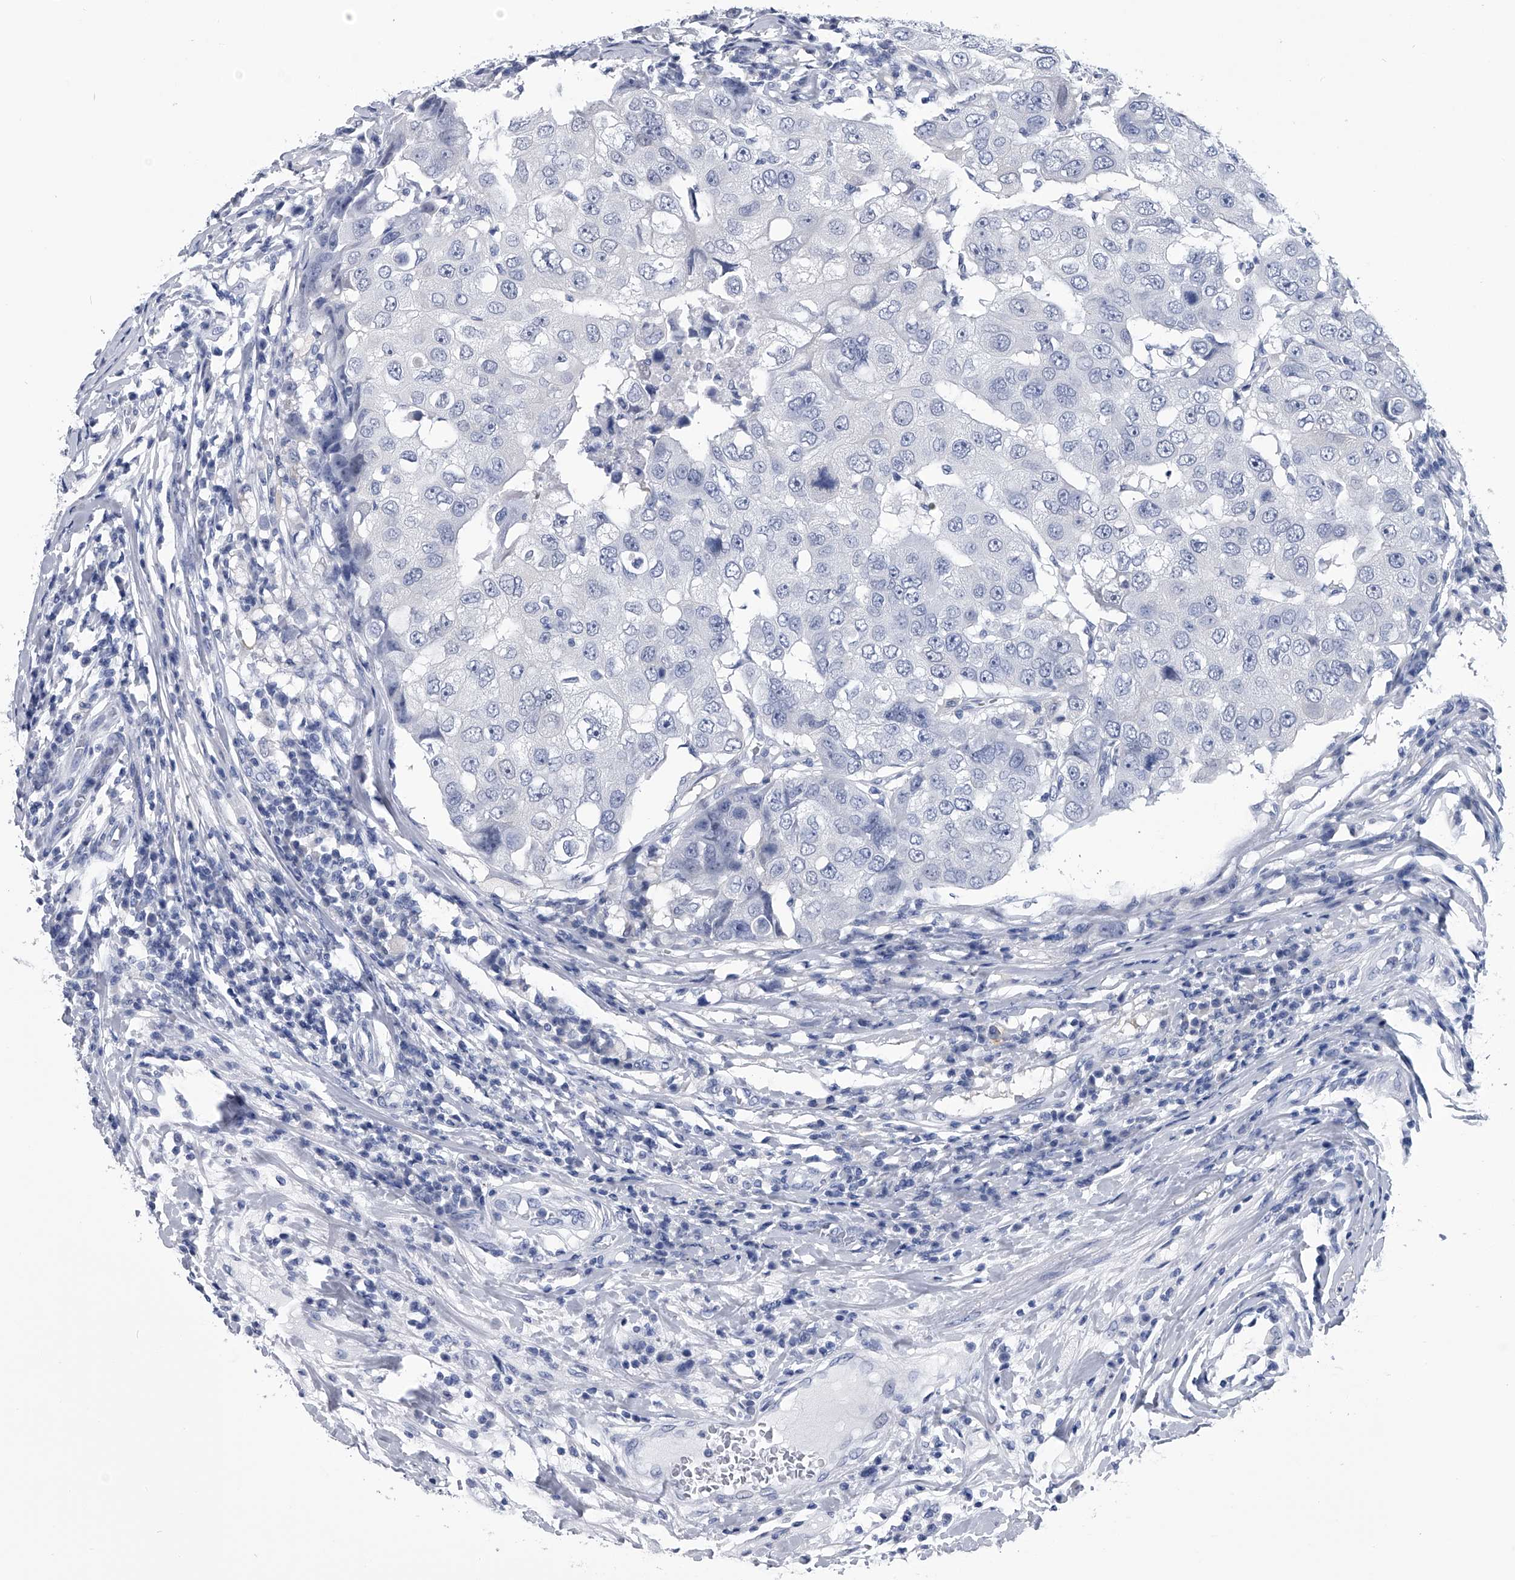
{"staining": {"intensity": "negative", "quantity": "none", "location": "none"}, "tissue": "breast cancer", "cell_type": "Tumor cells", "image_type": "cancer", "snomed": [{"axis": "morphology", "description": "Duct carcinoma"}, {"axis": "topography", "description": "Breast"}], "caption": "Human breast intraductal carcinoma stained for a protein using immunohistochemistry (IHC) demonstrates no positivity in tumor cells.", "gene": "PDXK", "patient": {"sex": "female", "age": 27}}